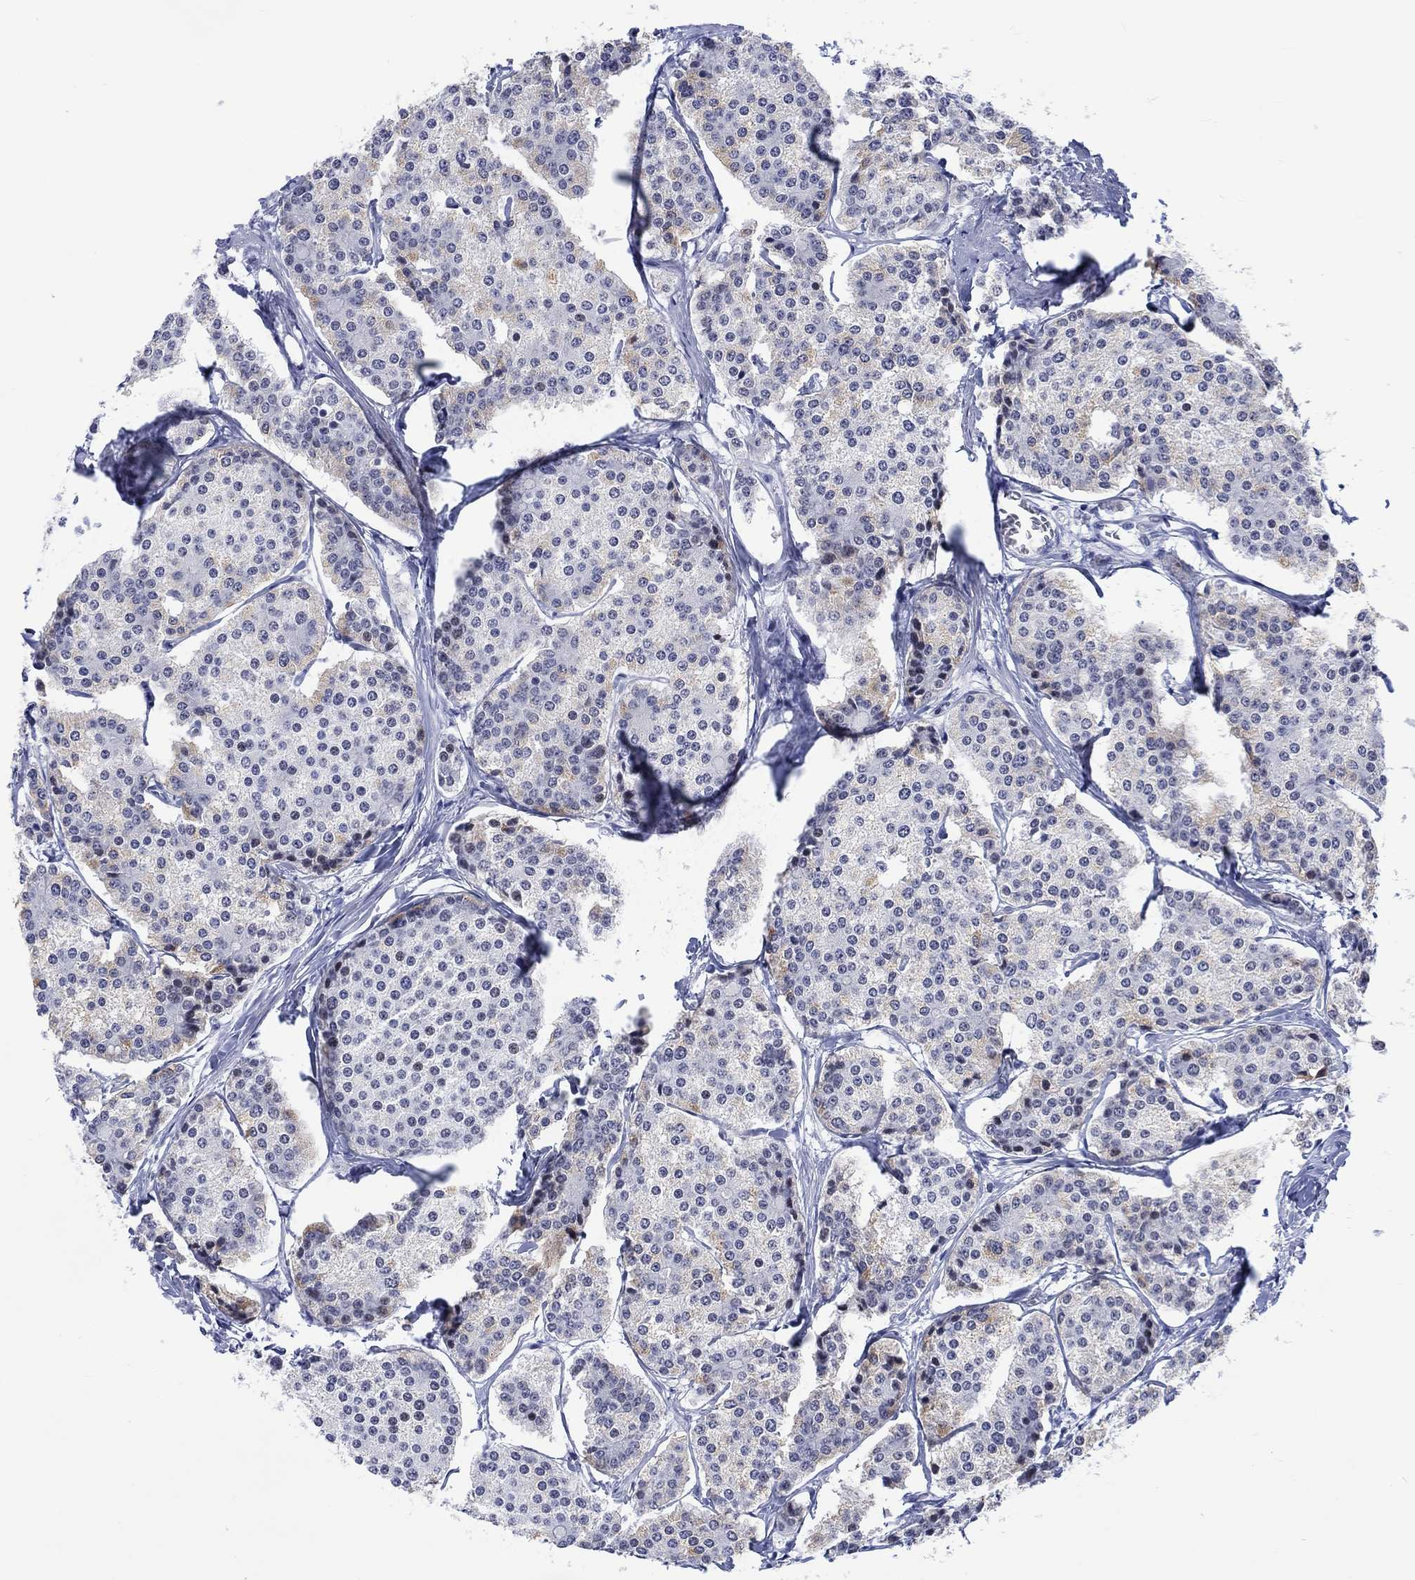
{"staining": {"intensity": "moderate", "quantity": "<25%", "location": "cytoplasmic/membranous"}, "tissue": "carcinoid", "cell_type": "Tumor cells", "image_type": "cancer", "snomed": [{"axis": "morphology", "description": "Carcinoid, malignant, NOS"}, {"axis": "topography", "description": "Small intestine"}], "caption": "Immunohistochemistry of carcinoid shows low levels of moderate cytoplasmic/membranous positivity in about <25% of tumor cells.", "gene": "CDCA2", "patient": {"sex": "female", "age": 65}}